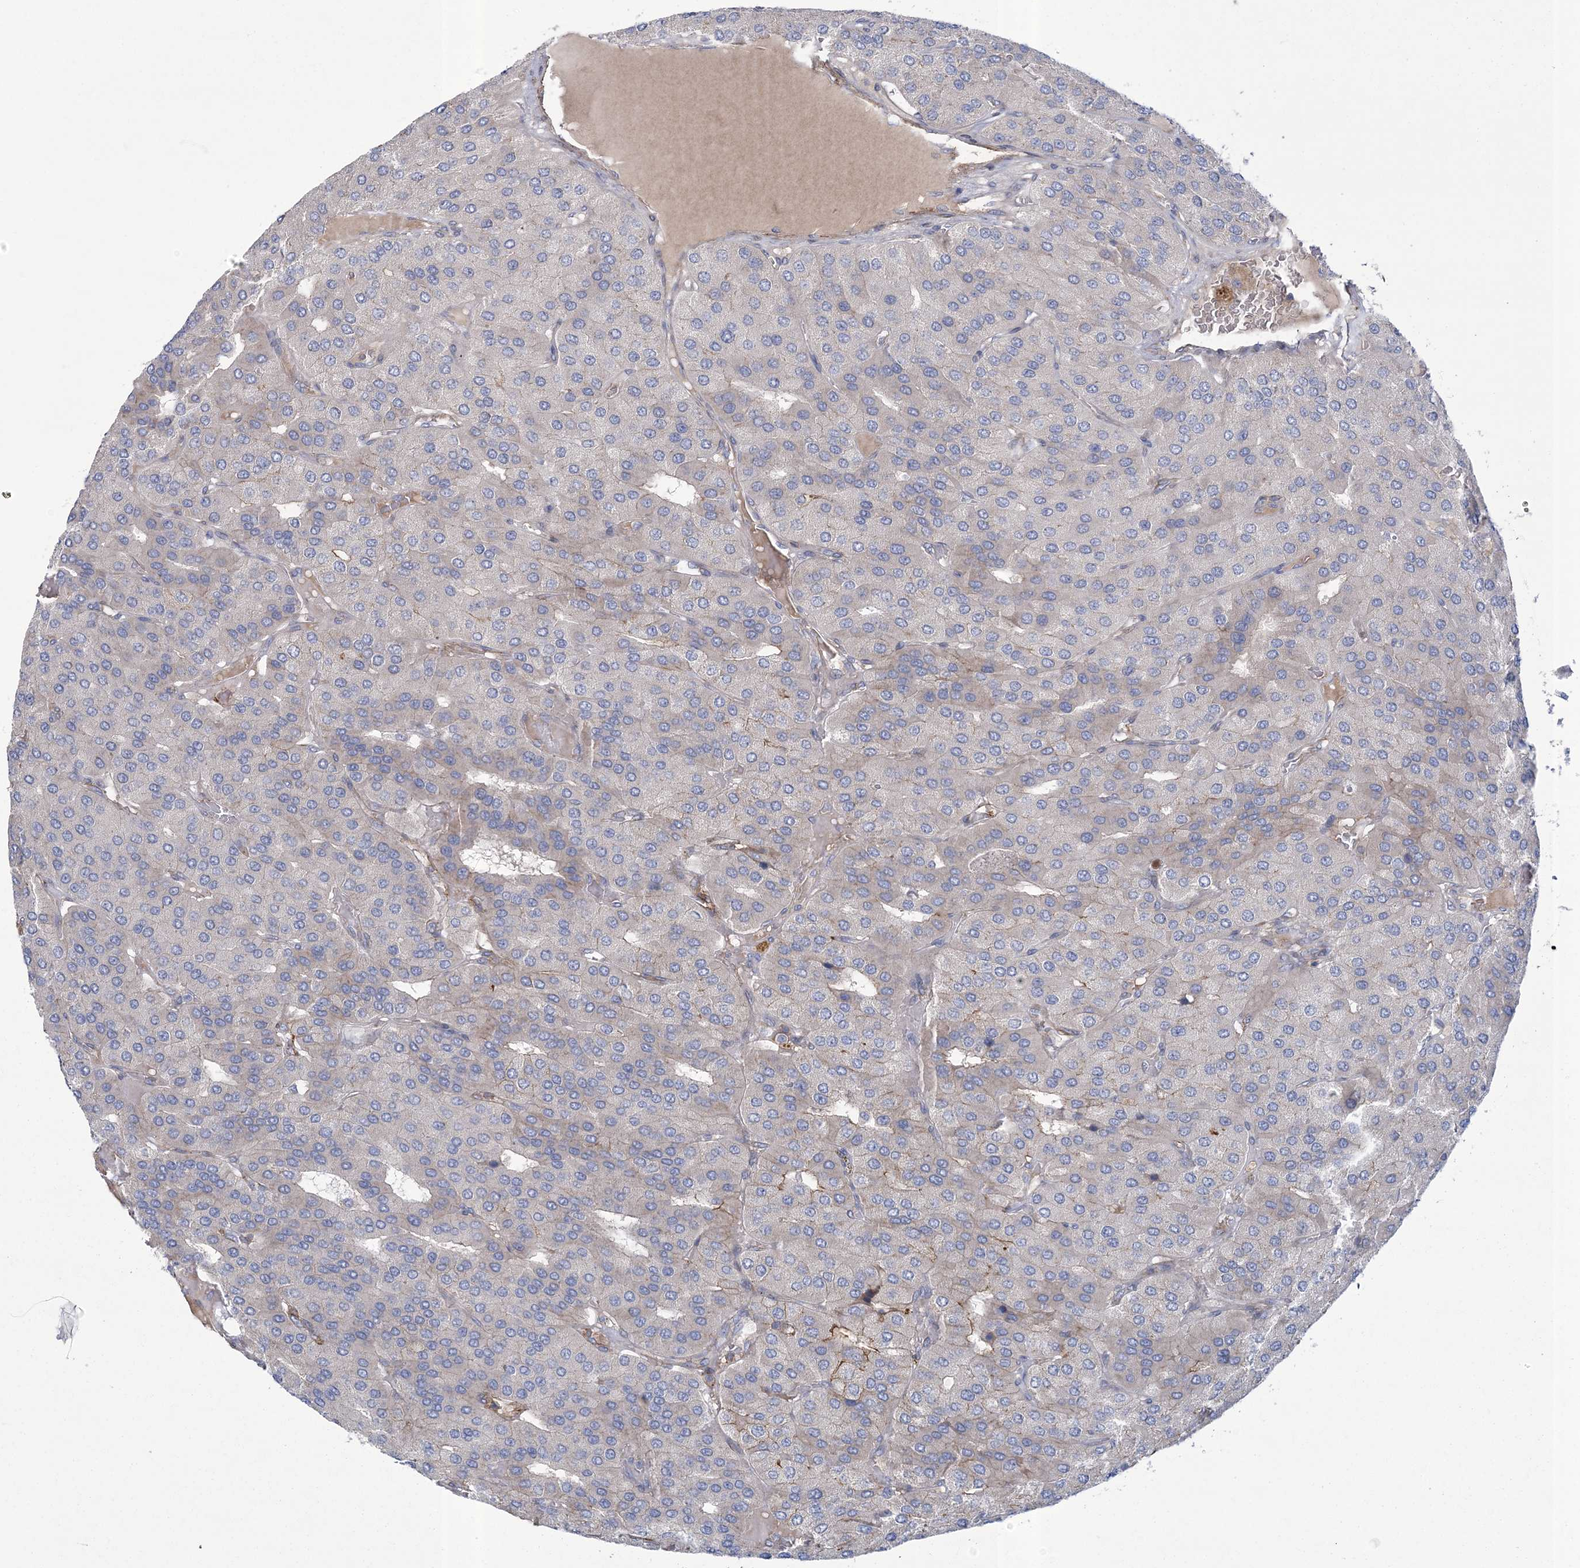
{"staining": {"intensity": "negative", "quantity": "none", "location": "none"}, "tissue": "parathyroid gland", "cell_type": "Glandular cells", "image_type": "normal", "snomed": [{"axis": "morphology", "description": "Normal tissue, NOS"}, {"axis": "morphology", "description": "Adenoma, NOS"}, {"axis": "topography", "description": "Parathyroid gland"}], "caption": "Human parathyroid gland stained for a protein using IHC displays no expression in glandular cells.", "gene": "ARSJ", "patient": {"sex": "female", "age": 86}}